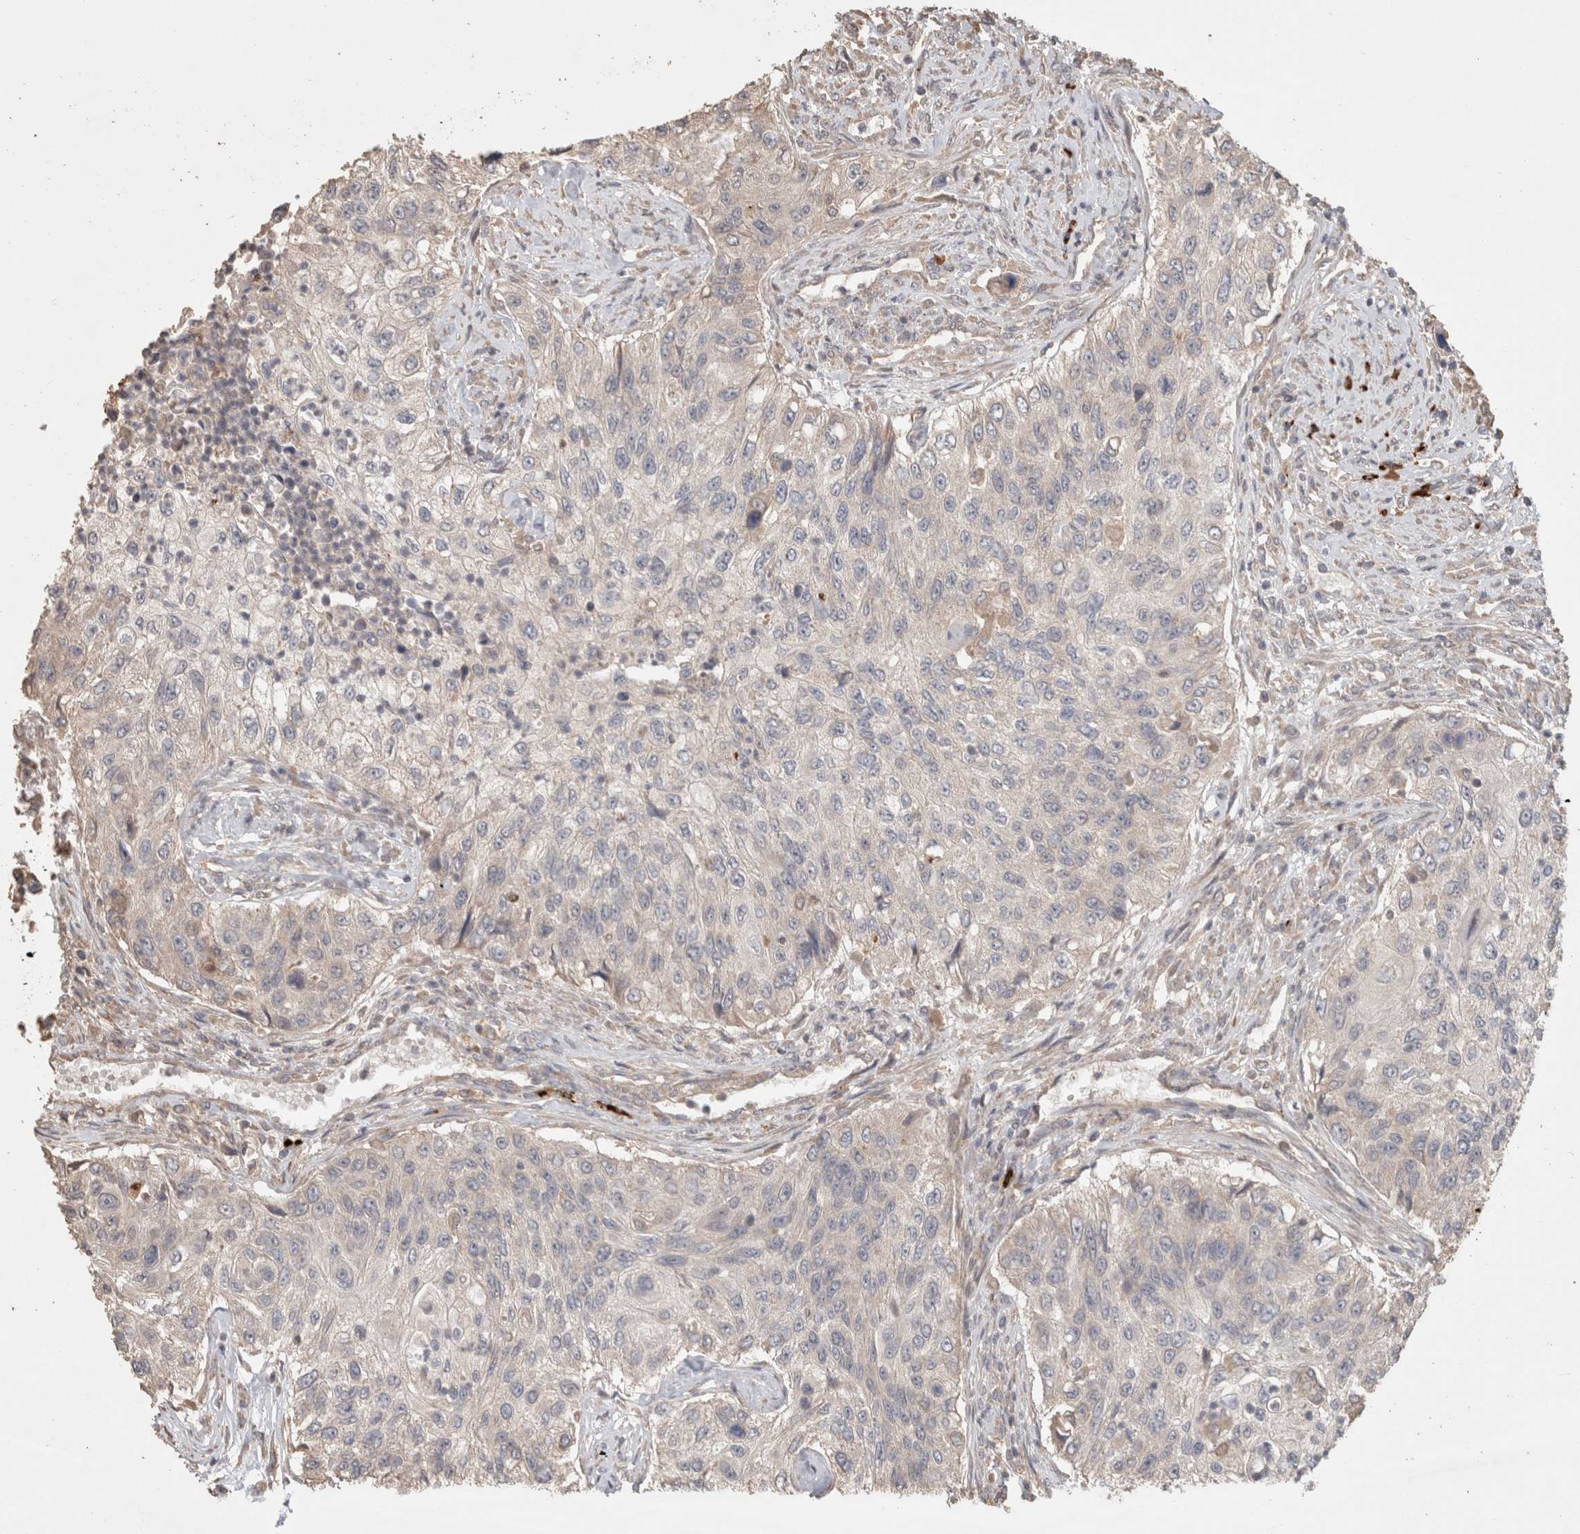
{"staining": {"intensity": "negative", "quantity": "none", "location": "none"}, "tissue": "urothelial cancer", "cell_type": "Tumor cells", "image_type": "cancer", "snomed": [{"axis": "morphology", "description": "Urothelial carcinoma, High grade"}, {"axis": "topography", "description": "Urinary bladder"}], "caption": "Tumor cells are negative for protein expression in human urothelial carcinoma (high-grade).", "gene": "HROB", "patient": {"sex": "female", "age": 60}}